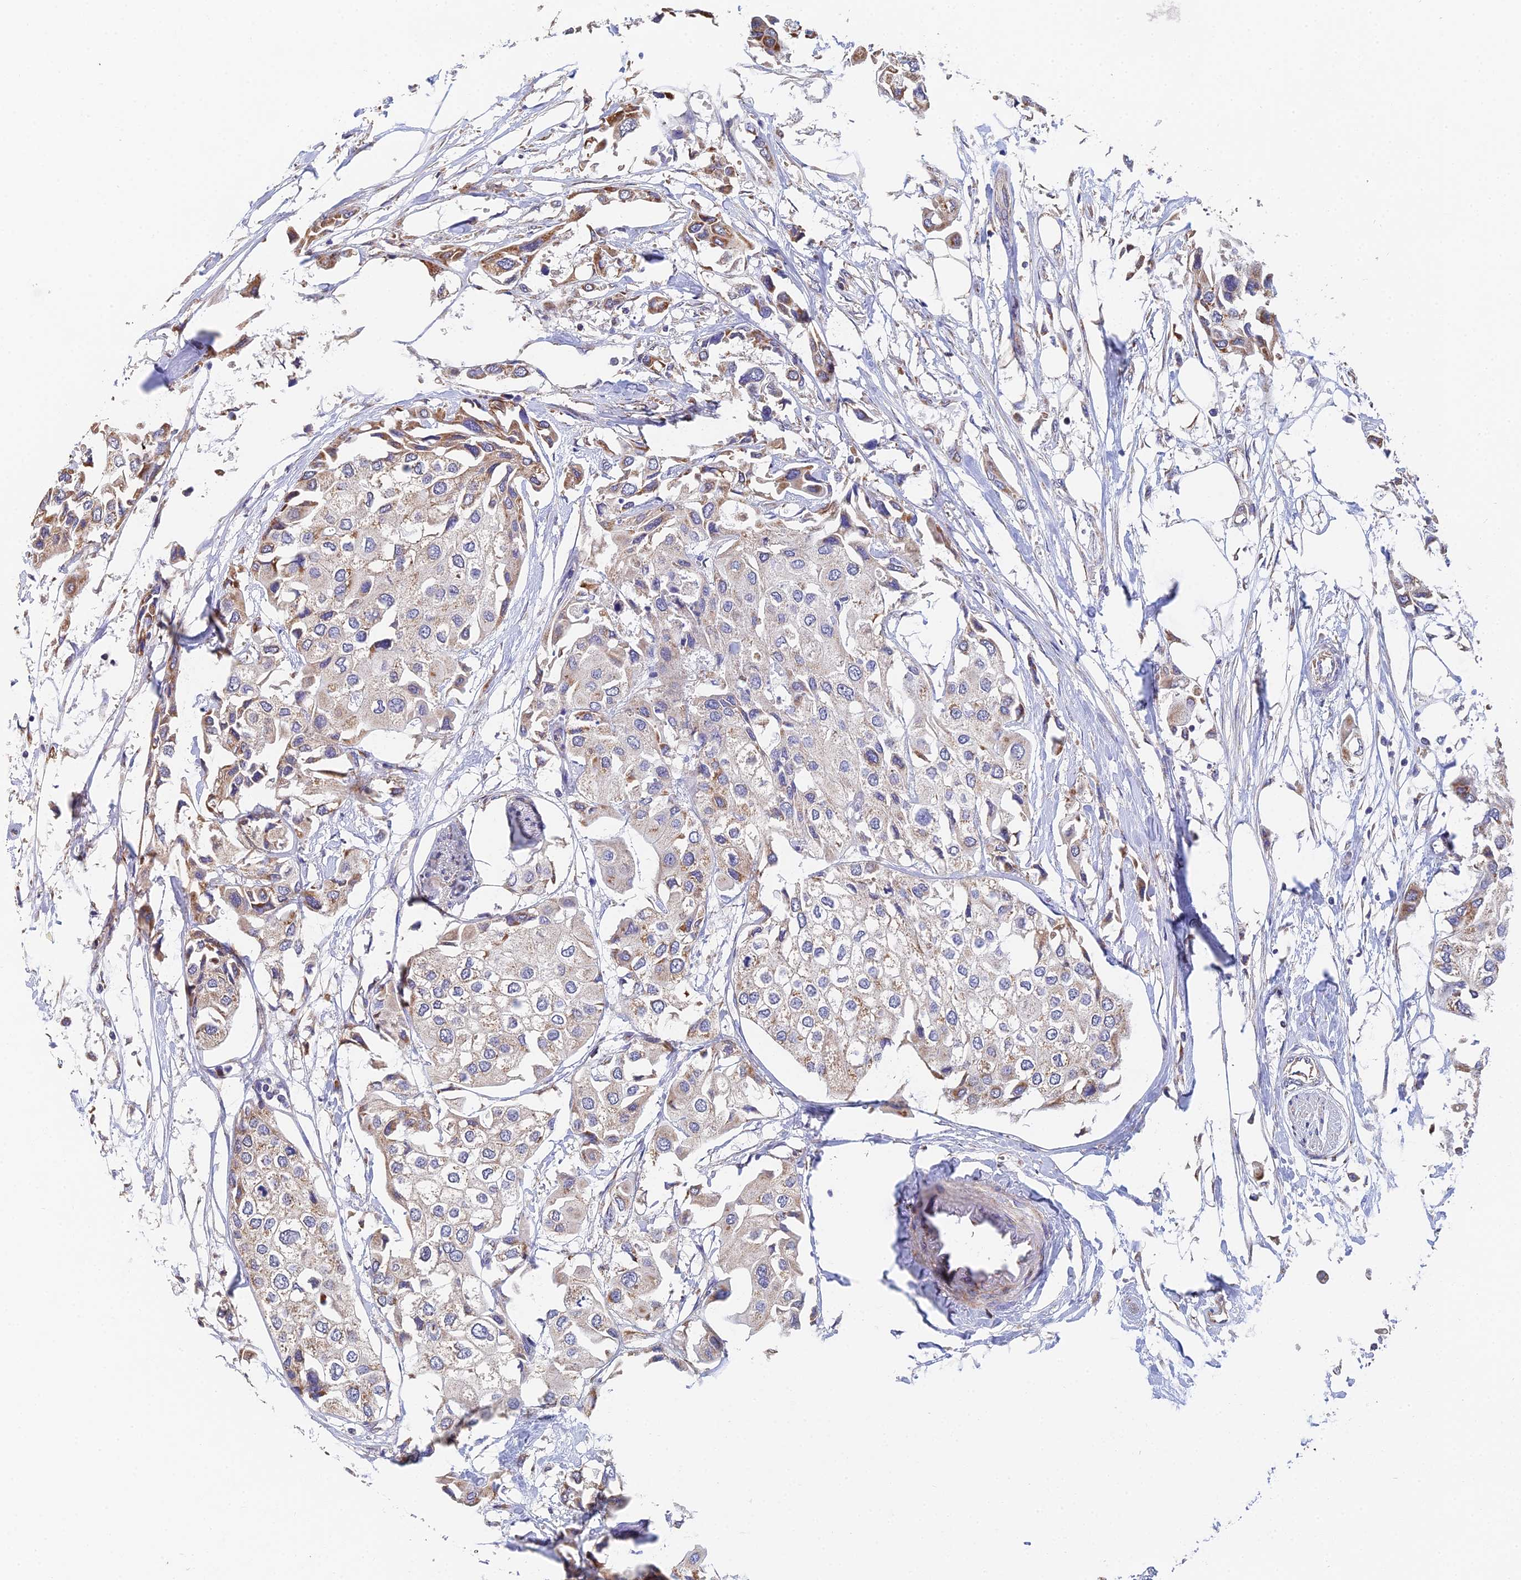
{"staining": {"intensity": "weak", "quantity": "<25%", "location": "cytoplasmic/membranous"}, "tissue": "urothelial cancer", "cell_type": "Tumor cells", "image_type": "cancer", "snomed": [{"axis": "morphology", "description": "Urothelial carcinoma, High grade"}, {"axis": "topography", "description": "Urinary bladder"}], "caption": "IHC of human urothelial cancer reveals no expression in tumor cells.", "gene": "ECSIT", "patient": {"sex": "male", "age": 64}}